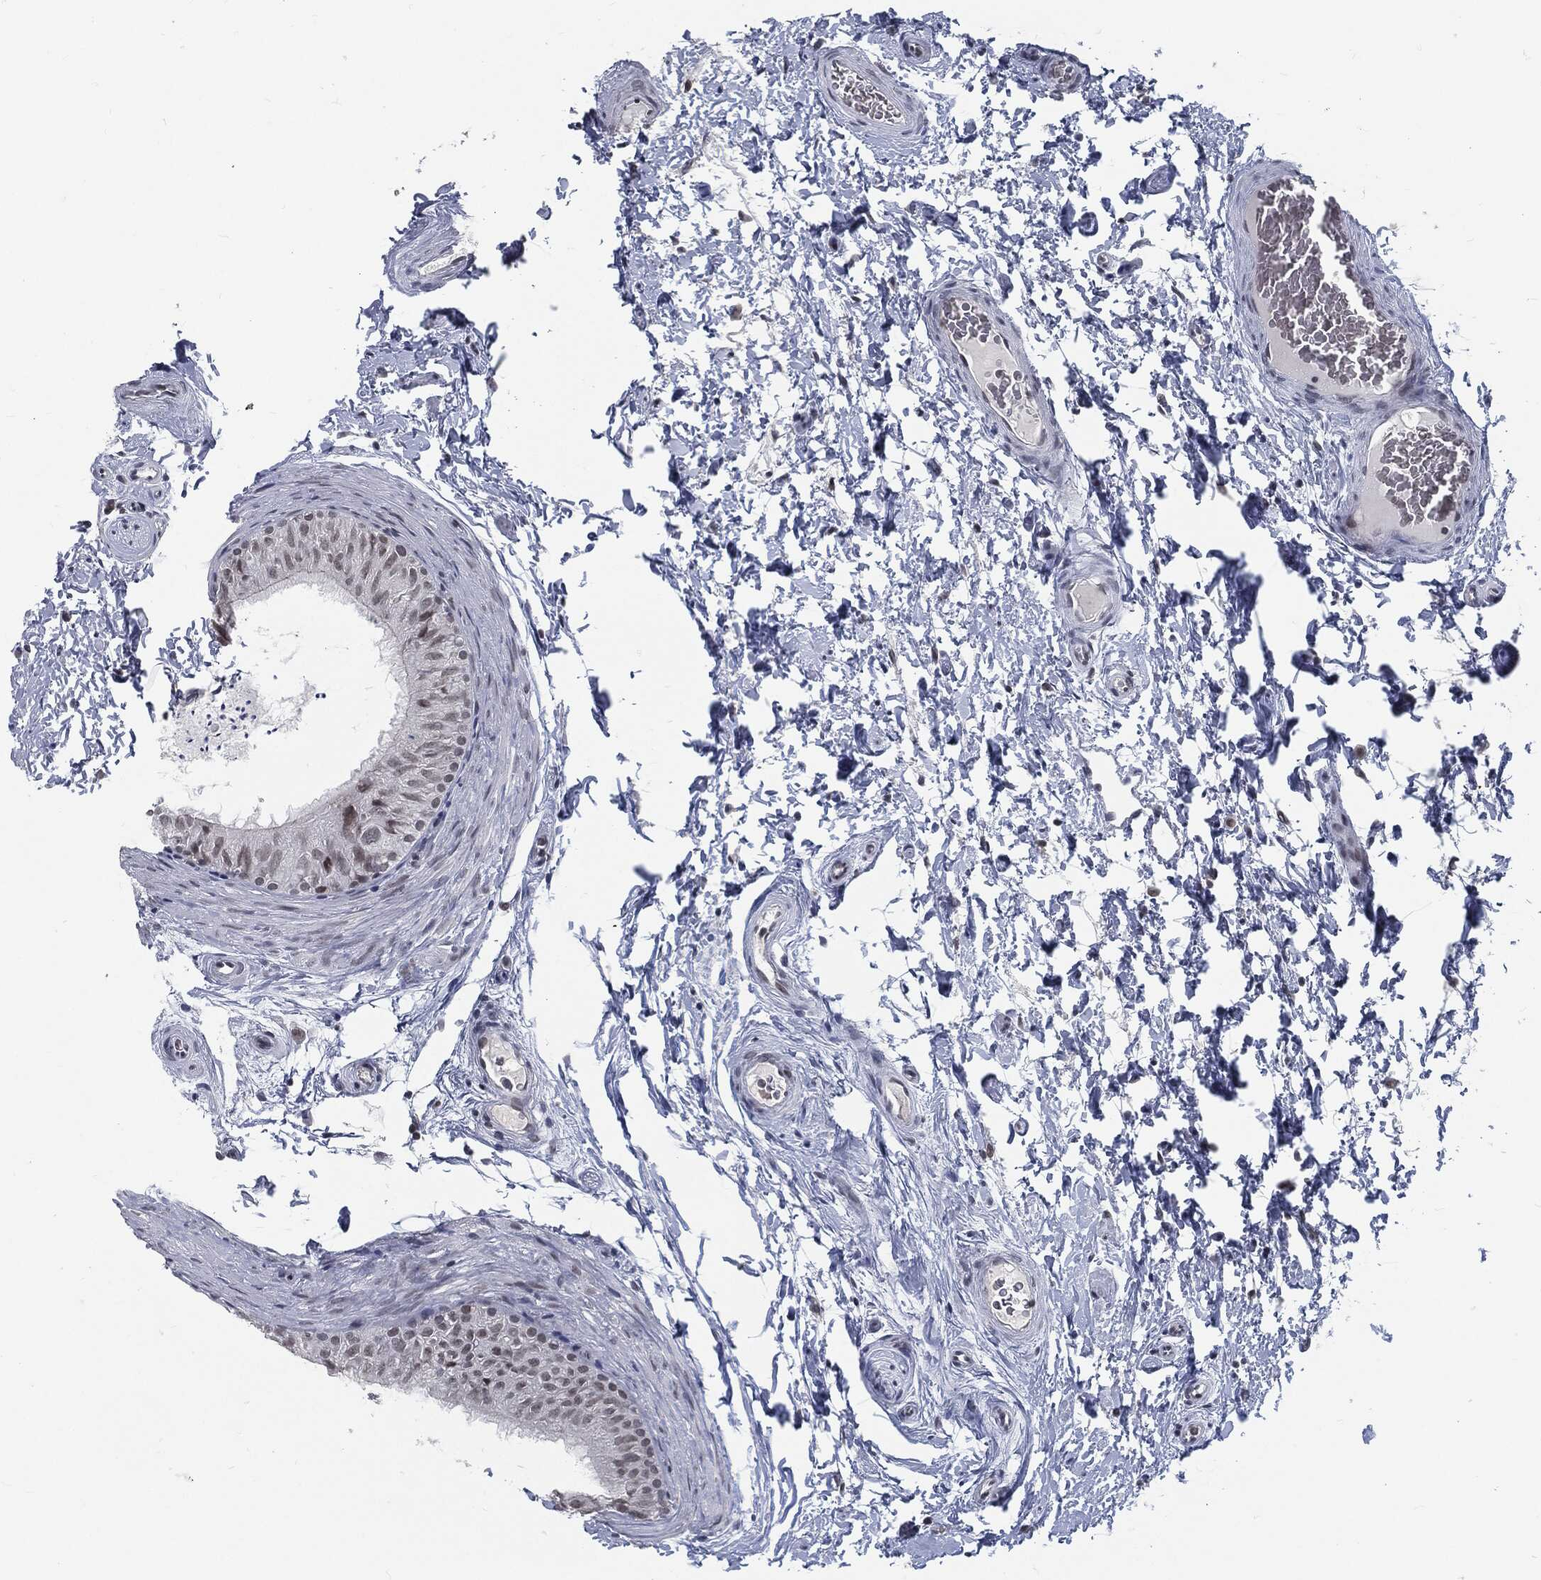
{"staining": {"intensity": "negative", "quantity": "none", "location": "none"}, "tissue": "epididymis", "cell_type": "Glandular cells", "image_type": "normal", "snomed": [{"axis": "morphology", "description": "Normal tissue, NOS"}, {"axis": "topography", "description": "Epididymis"}], "caption": "An immunohistochemistry (IHC) histopathology image of benign epididymis is shown. There is no staining in glandular cells of epididymis.", "gene": "ANXA1", "patient": {"sex": "male", "age": 34}}